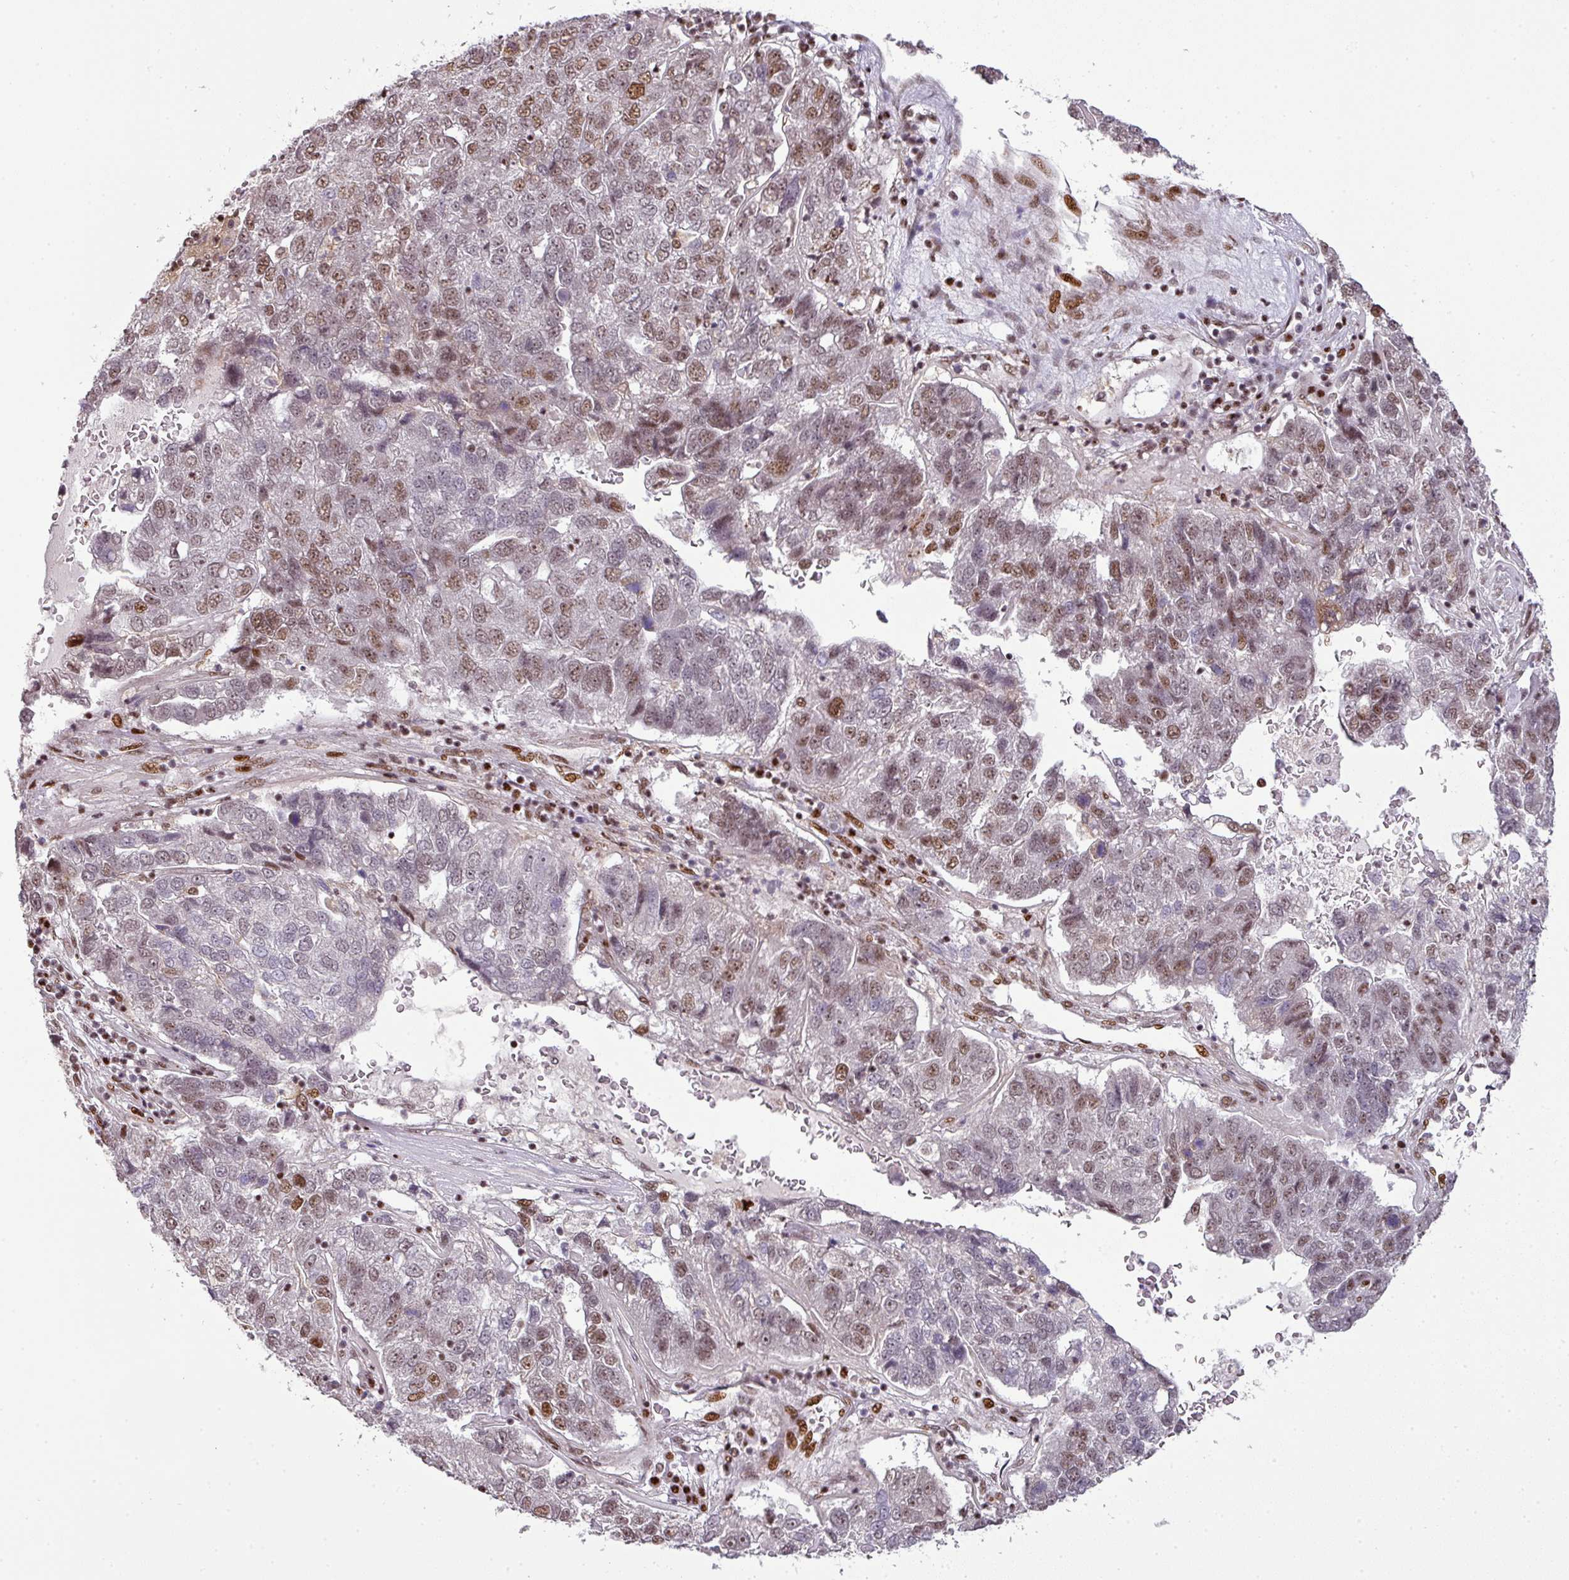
{"staining": {"intensity": "moderate", "quantity": "25%-75%", "location": "nuclear"}, "tissue": "pancreatic cancer", "cell_type": "Tumor cells", "image_type": "cancer", "snomed": [{"axis": "morphology", "description": "Adenocarcinoma, NOS"}, {"axis": "topography", "description": "Pancreas"}], "caption": "Protein expression analysis of pancreatic cancer (adenocarcinoma) shows moderate nuclear expression in approximately 25%-75% of tumor cells.", "gene": "MYSM1", "patient": {"sex": "female", "age": 61}}